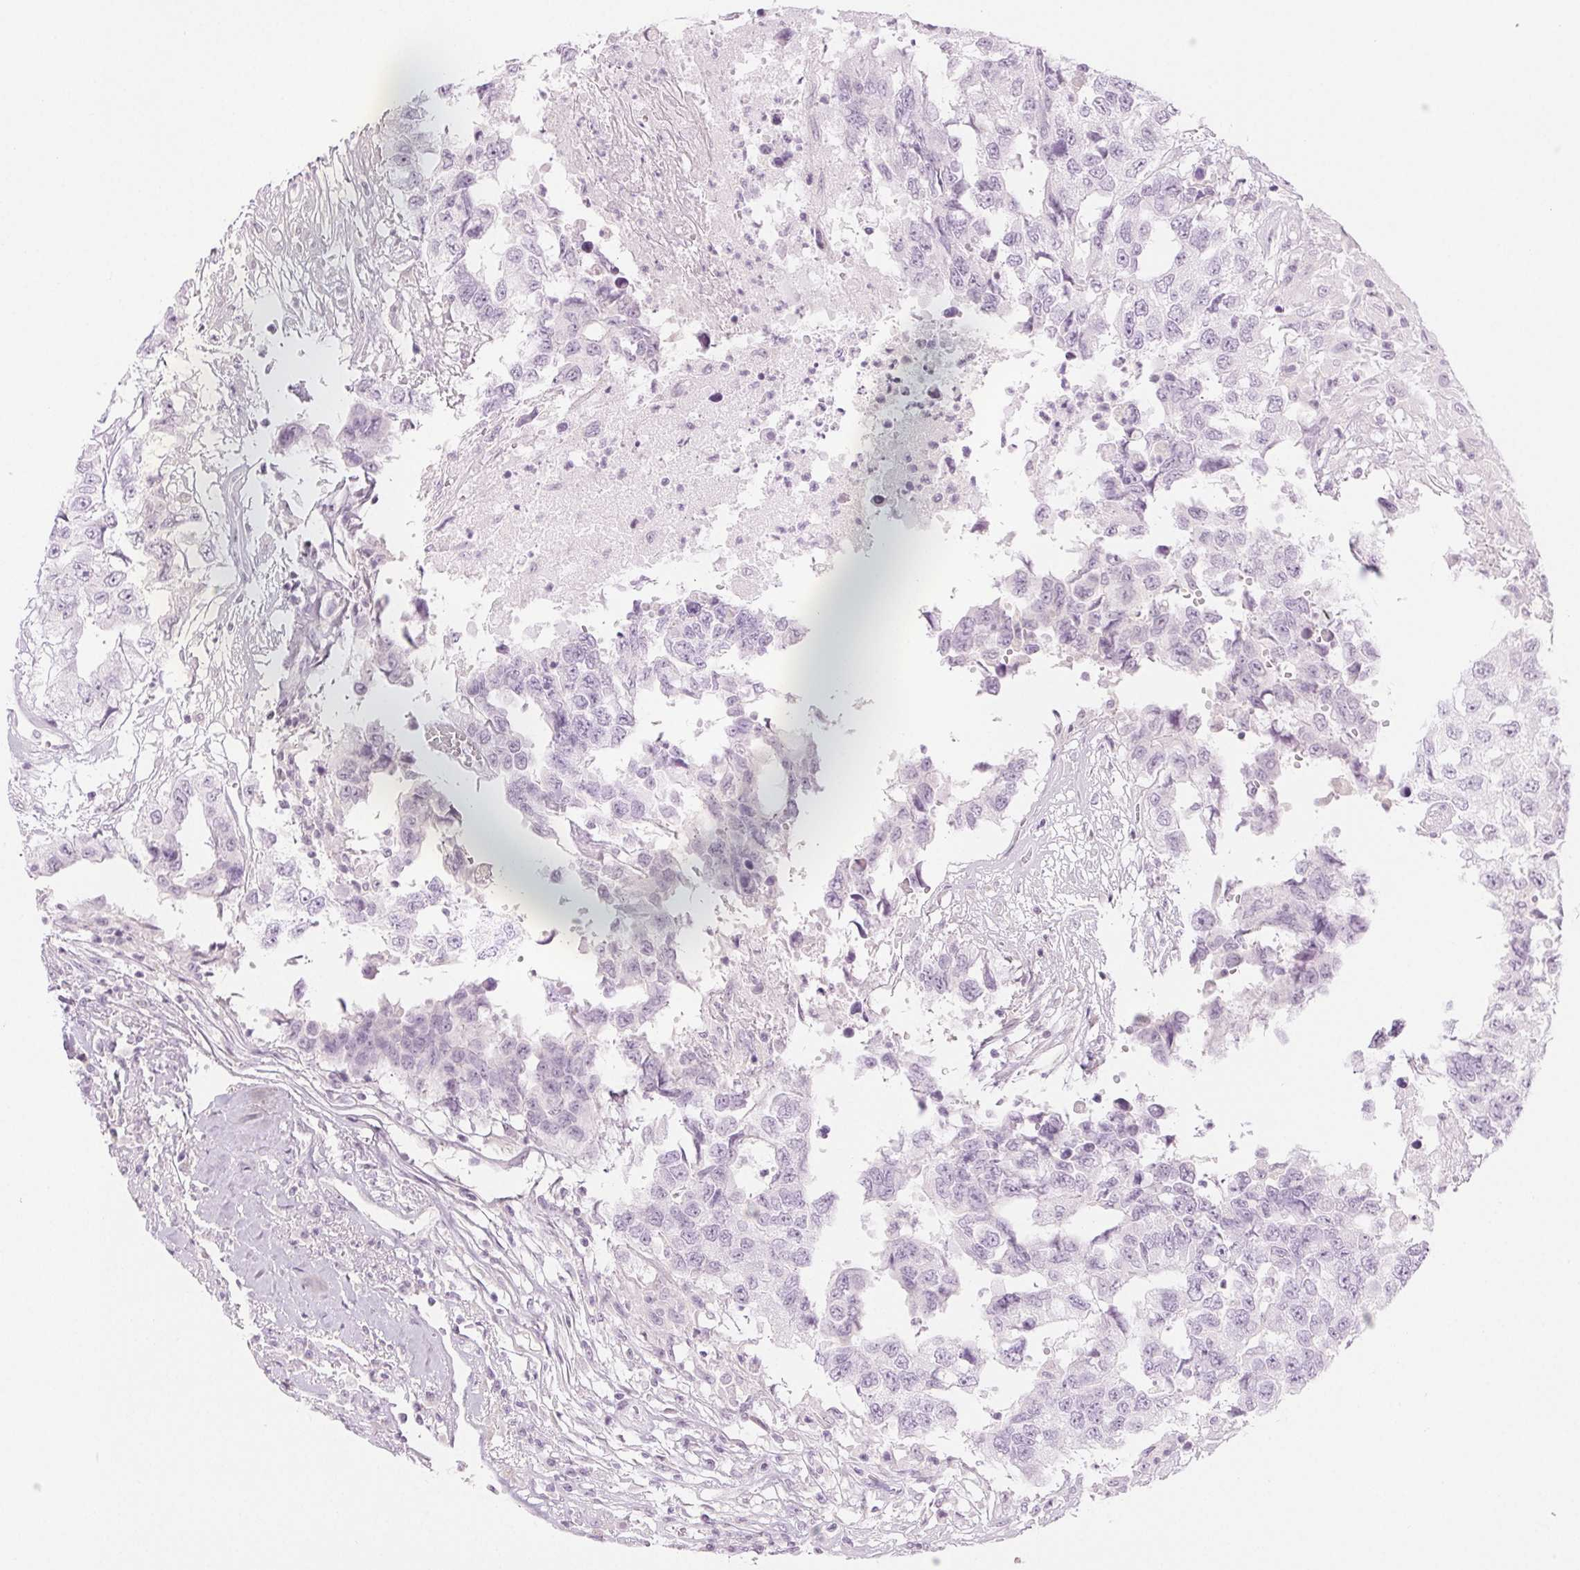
{"staining": {"intensity": "negative", "quantity": "none", "location": "none"}, "tissue": "testis cancer", "cell_type": "Tumor cells", "image_type": "cancer", "snomed": [{"axis": "morphology", "description": "Carcinoma, Embryonal, NOS"}, {"axis": "topography", "description": "Testis"}], "caption": "Immunohistochemistry (IHC) histopathology image of human testis embryonal carcinoma stained for a protein (brown), which displays no expression in tumor cells.", "gene": "SLC5A2", "patient": {"sex": "male", "age": 83}}